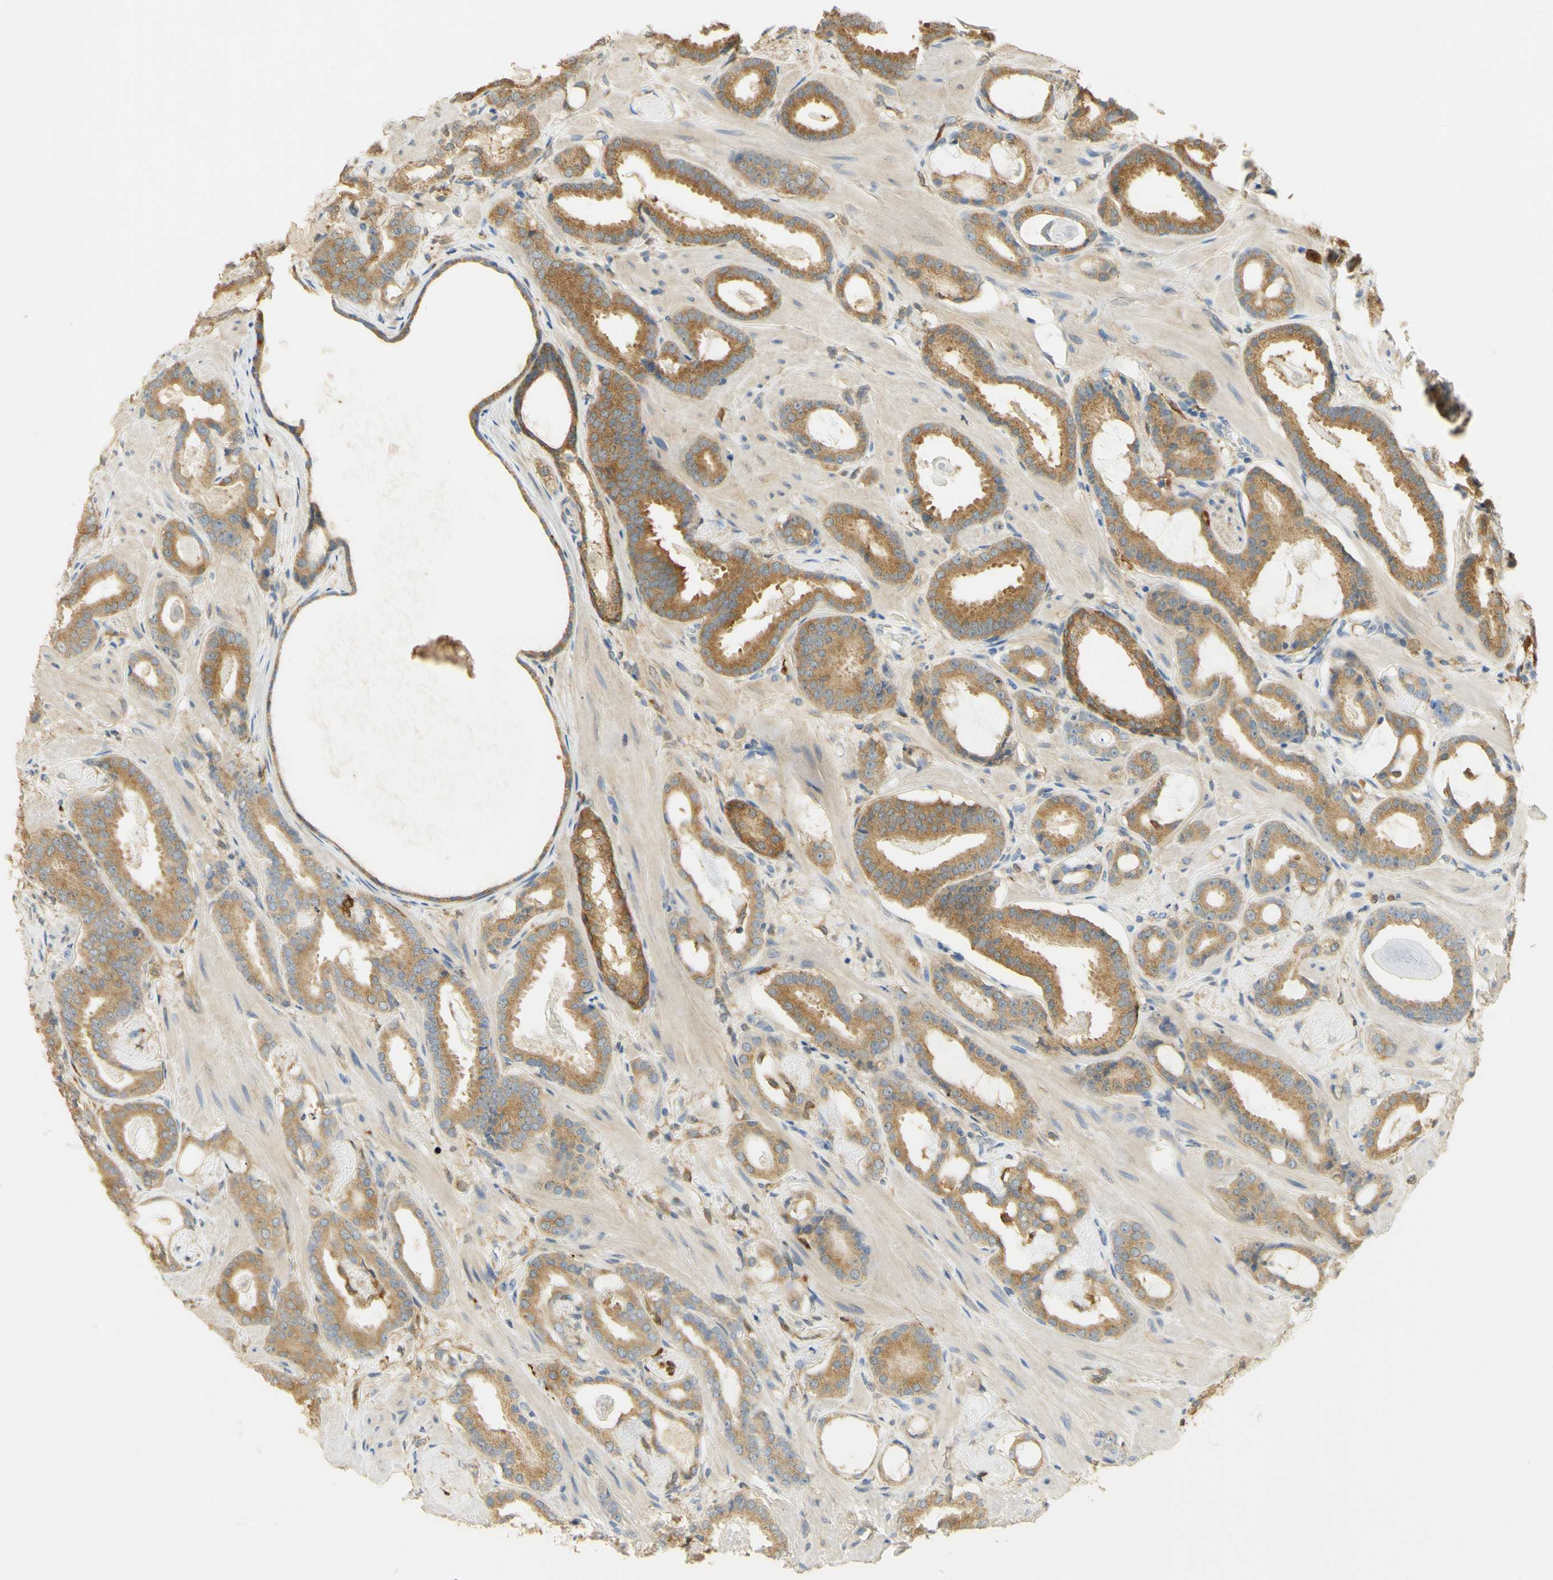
{"staining": {"intensity": "moderate", "quantity": ">75%", "location": "cytoplasmic/membranous"}, "tissue": "prostate cancer", "cell_type": "Tumor cells", "image_type": "cancer", "snomed": [{"axis": "morphology", "description": "Adenocarcinoma, Low grade"}, {"axis": "topography", "description": "Prostate"}], "caption": "Protein expression analysis of prostate adenocarcinoma (low-grade) shows moderate cytoplasmic/membranous staining in about >75% of tumor cells.", "gene": "PAK1", "patient": {"sex": "male", "age": 53}}